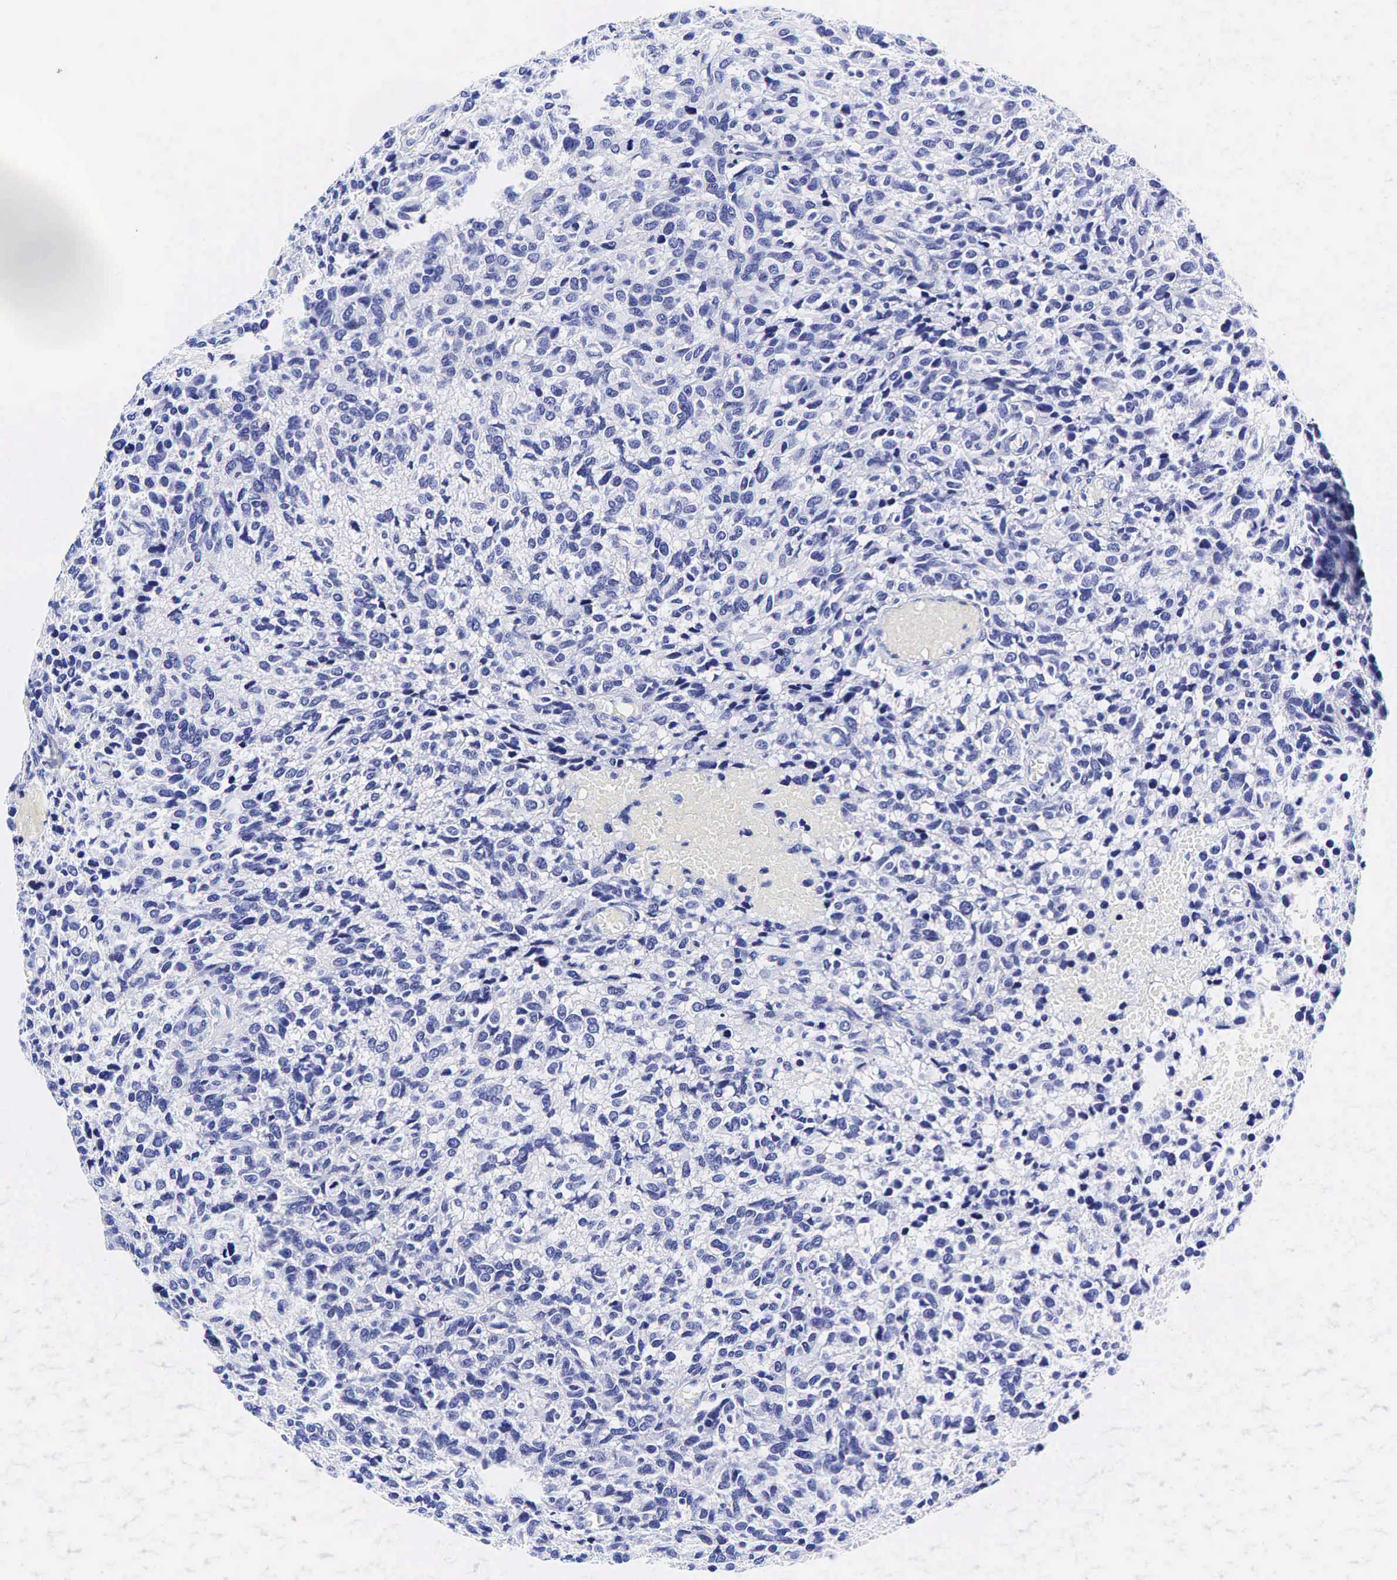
{"staining": {"intensity": "negative", "quantity": "none", "location": "none"}, "tissue": "glioma", "cell_type": "Tumor cells", "image_type": "cancer", "snomed": [{"axis": "morphology", "description": "Glioma, malignant, High grade"}, {"axis": "topography", "description": "Brain"}], "caption": "An immunohistochemistry image of malignant glioma (high-grade) is shown. There is no staining in tumor cells of malignant glioma (high-grade).", "gene": "GCG", "patient": {"sex": "male", "age": 77}}